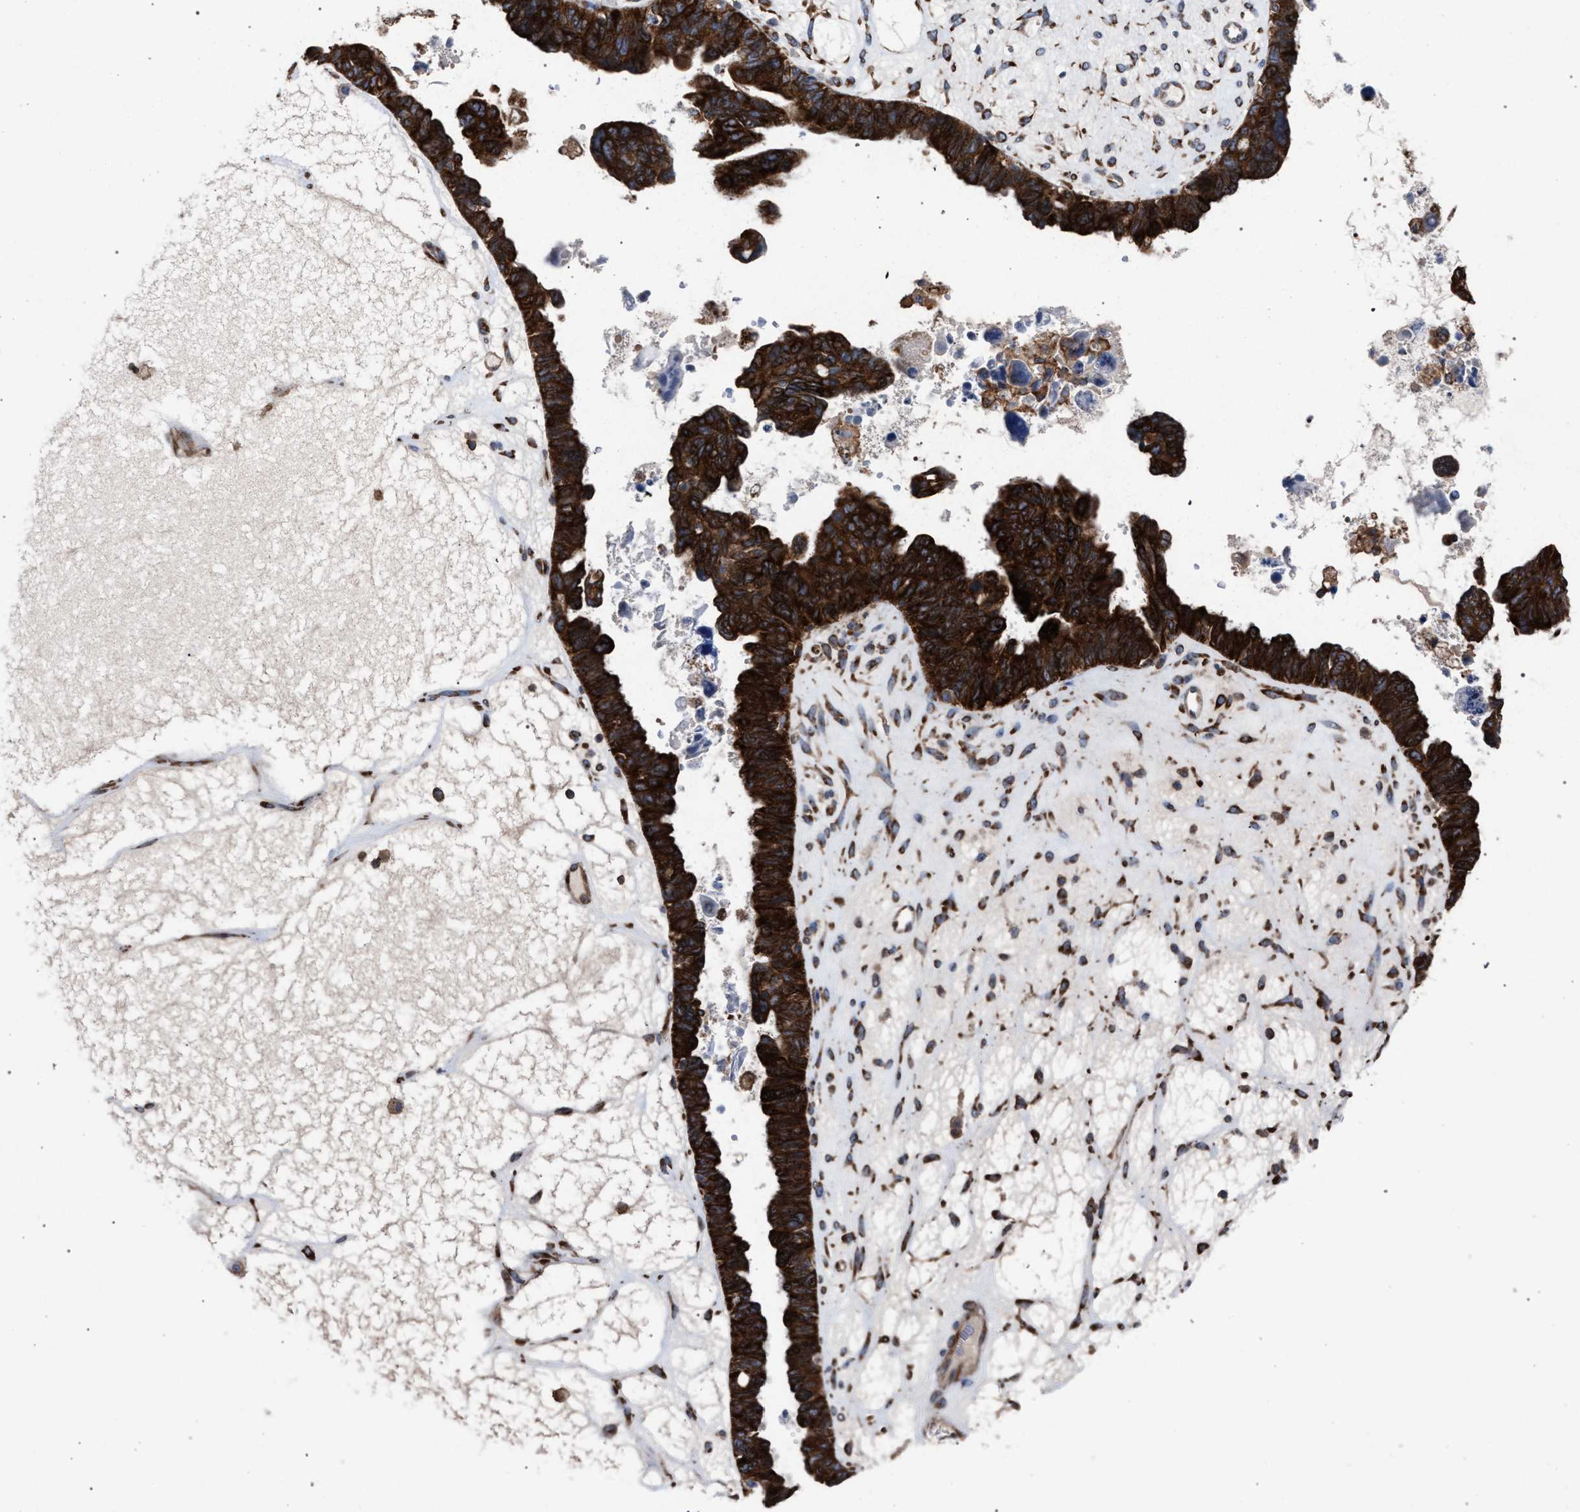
{"staining": {"intensity": "strong", "quantity": ">75%", "location": "cytoplasmic/membranous"}, "tissue": "ovarian cancer", "cell_type": "Tumor cells", "image_type": "cancer", "snomed": [{"axis": "morphology", "description": "Cystadenocarcinoma, serous, NOS"}, {"axis": "topography", "description": "Ovary"}], "caption": "IHC (DAB) staining of human serous cystadenocarcinoma (ovarian) demonstrates strong cytoplasmic/membranous protein staining in about >75% of tumor cells.", "gene": "CDR2L", "patient": {"sex": "female", "age": 79}}